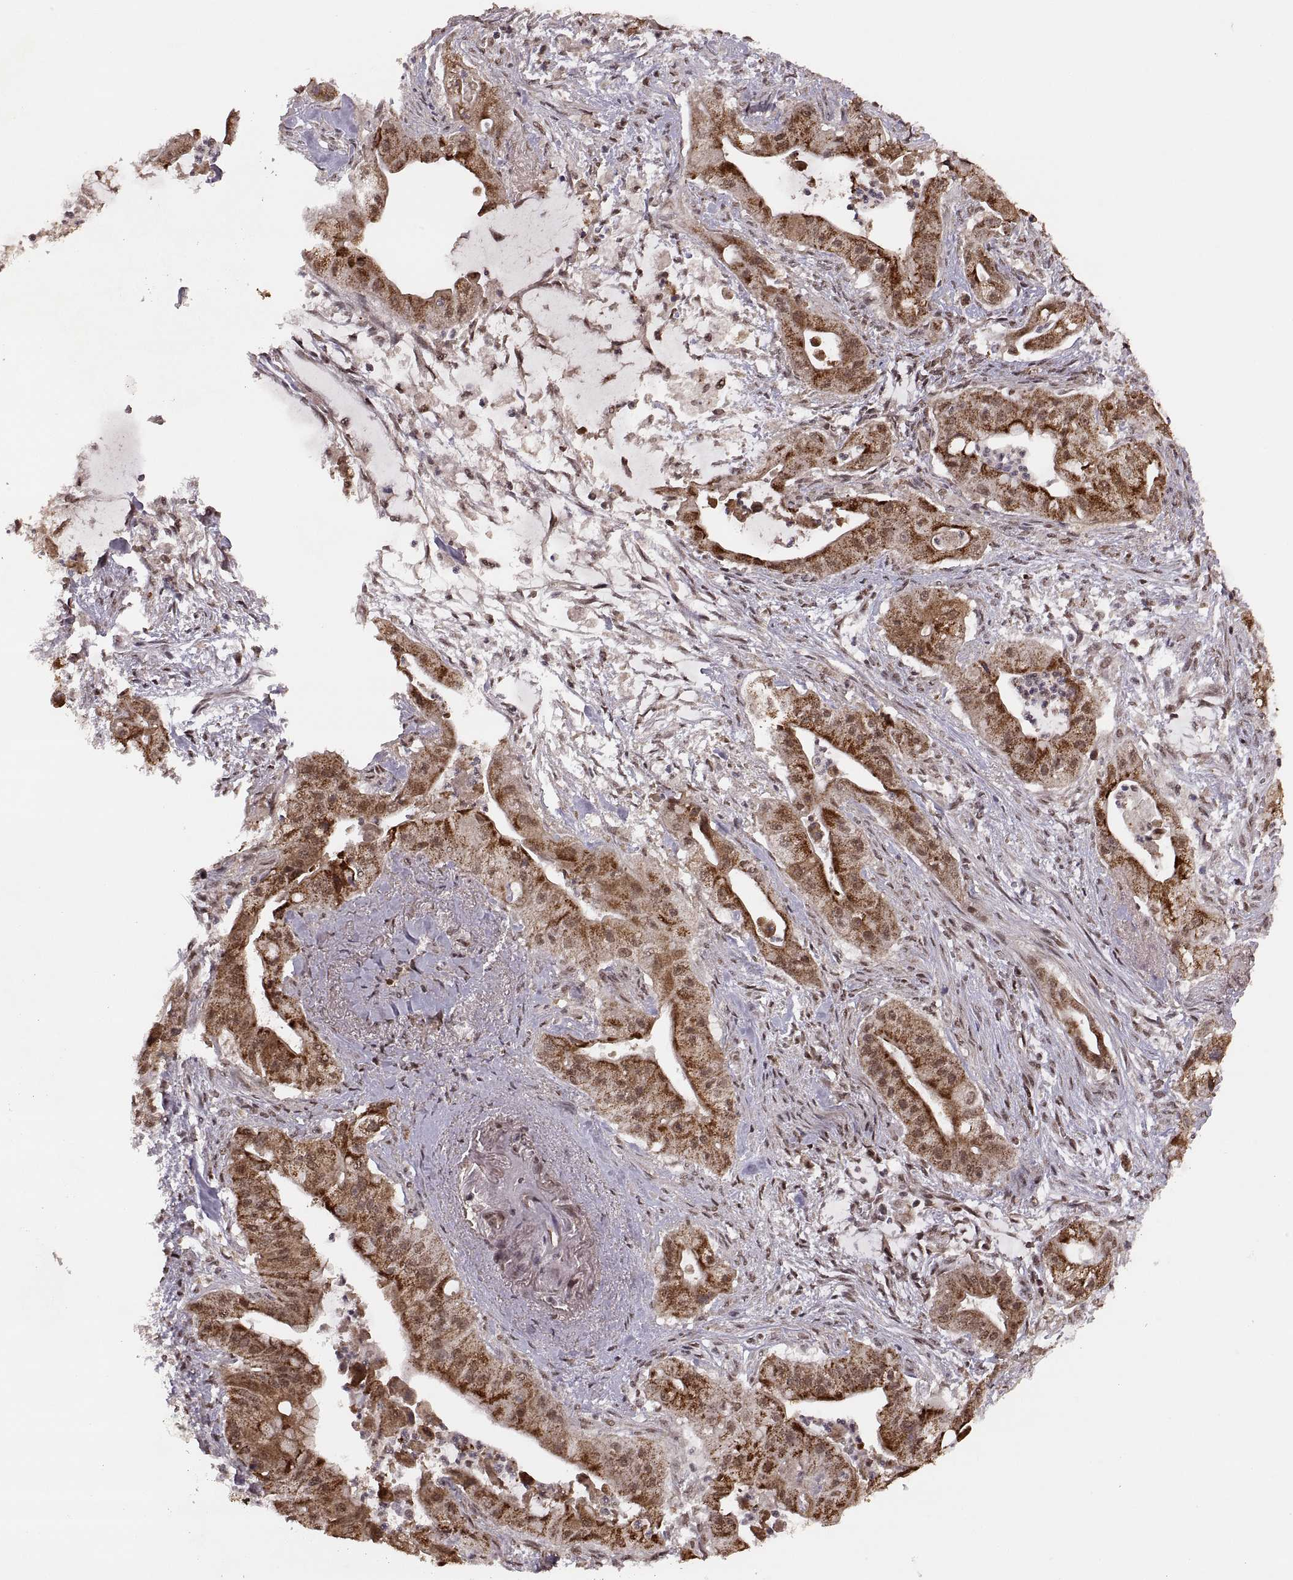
{"staining": {"intensity": "moderate", "quantity": "25%-75%", "location": "cytoplasmic/membranous,nuclear"}, "tissue": "pancreatic cancer", "cell_type": "Tumor cells", "image_type": "cancer", "snomed": [{"axis": "morphology", "description": "Normal tissue, NOS"}, {"axis": "morphology", "description": "Inflammation, NOS"}, {"axis": "morphology", "description": "Adenocarcinoma, NOS"}, {"axis": "topography", "description": "Pancreas"}], "caption": "DAB (3,3'-diaminobenzidine) immunohistochemical staining of human adenocarcinoma (pancreatic) shows moderate cytoplasmic/membranous and nuclear protein expression in about 25%-75% of tumor cells.", "gene": "RFT1", "patient": {"sex": "male", "age": 57}}